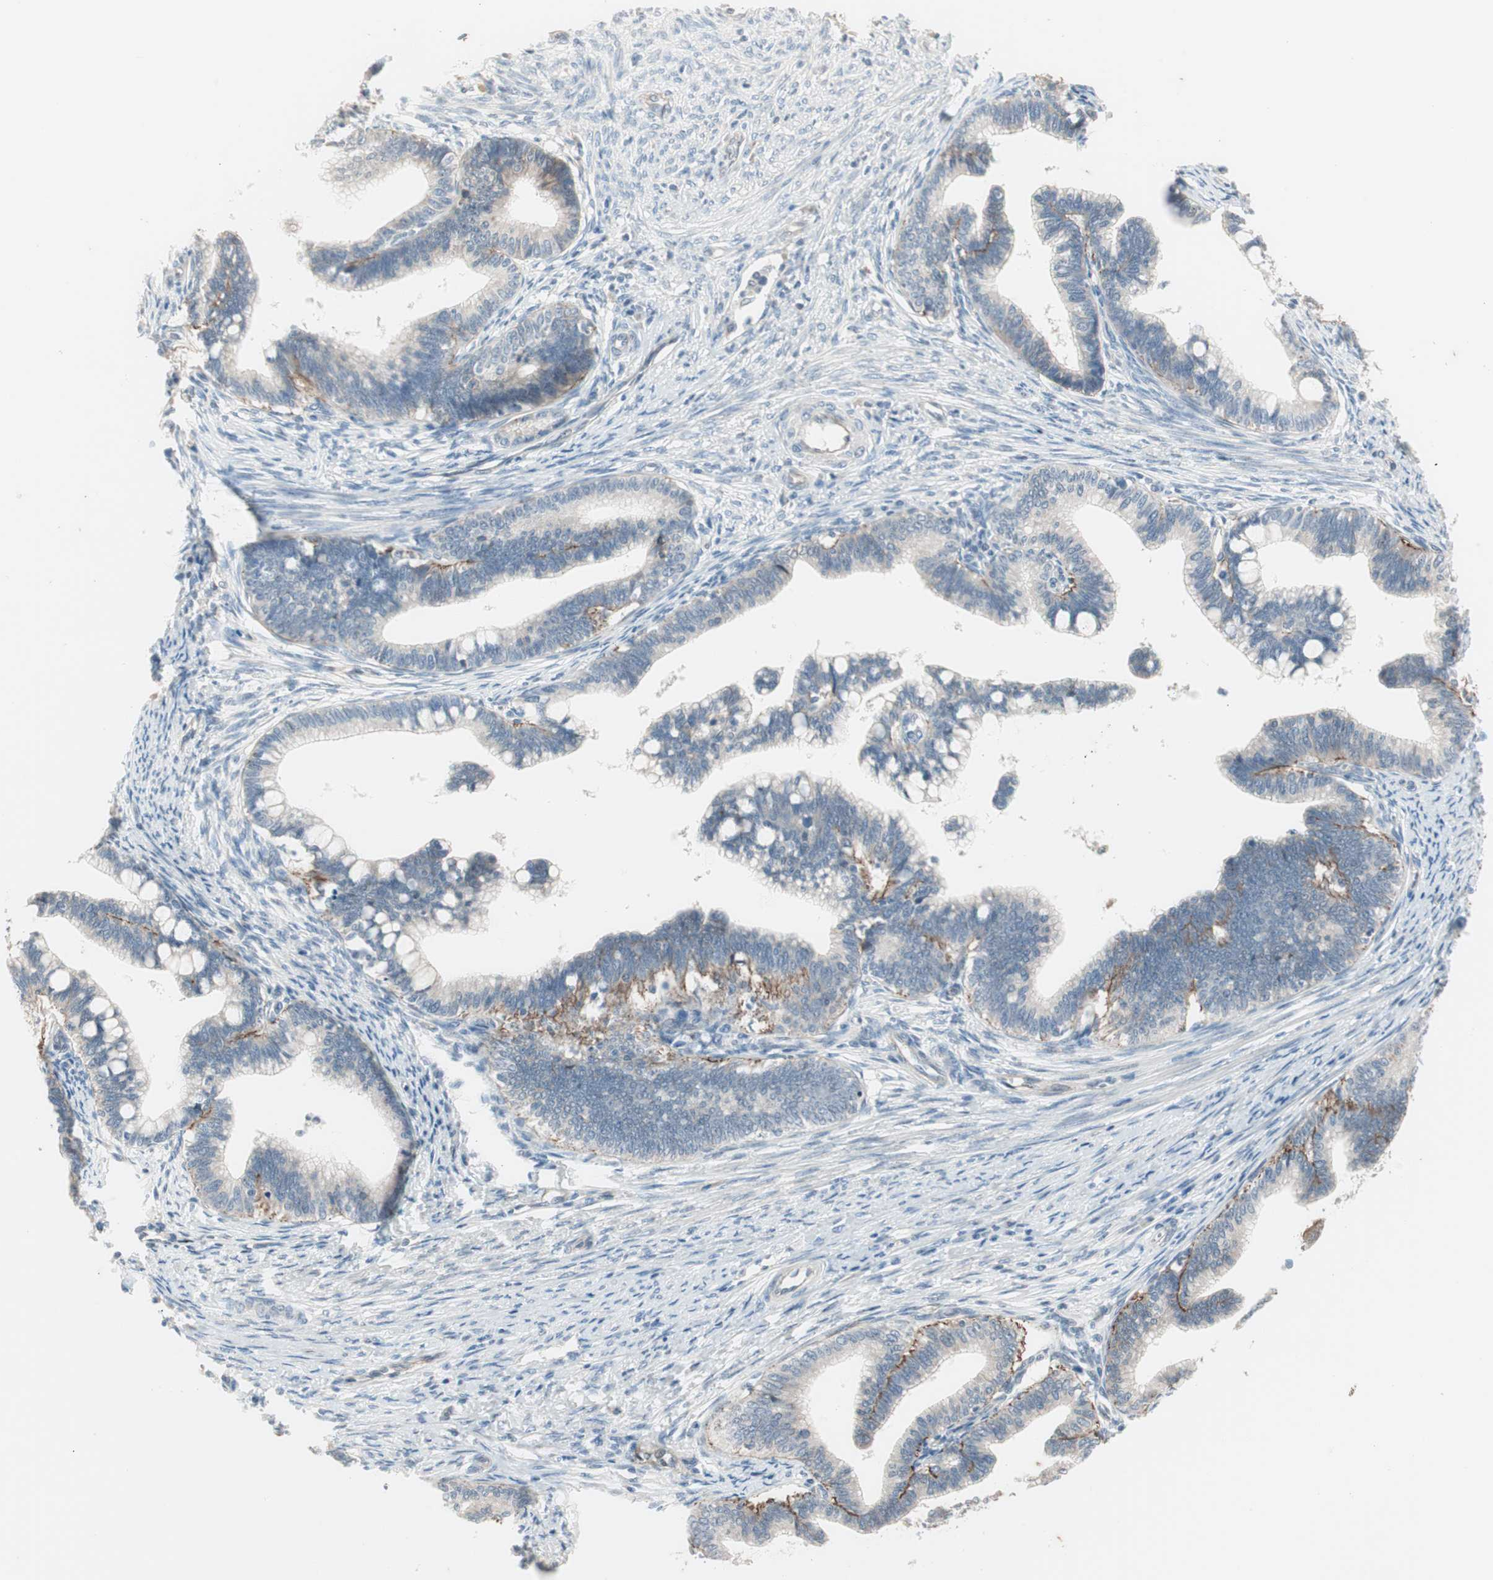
{"staining": {"intensity": "negative", "quantity": "none", "location": "none"}, "tissue": "cervical cancer", "cell_type": "Tumor cells", "image_type": "cancer", "snomed": [{"axis": "morphology", "description": "Adenocarcinoma, NOS"}, {"axis": "topography", "description": "Cervix"}], "caption": "Cervical cancer was stained to show a protein in brown. There is no significant staining in tumor cells.", "gene": "ITGB4", "patient": {"sex": "female", "age": 36}}